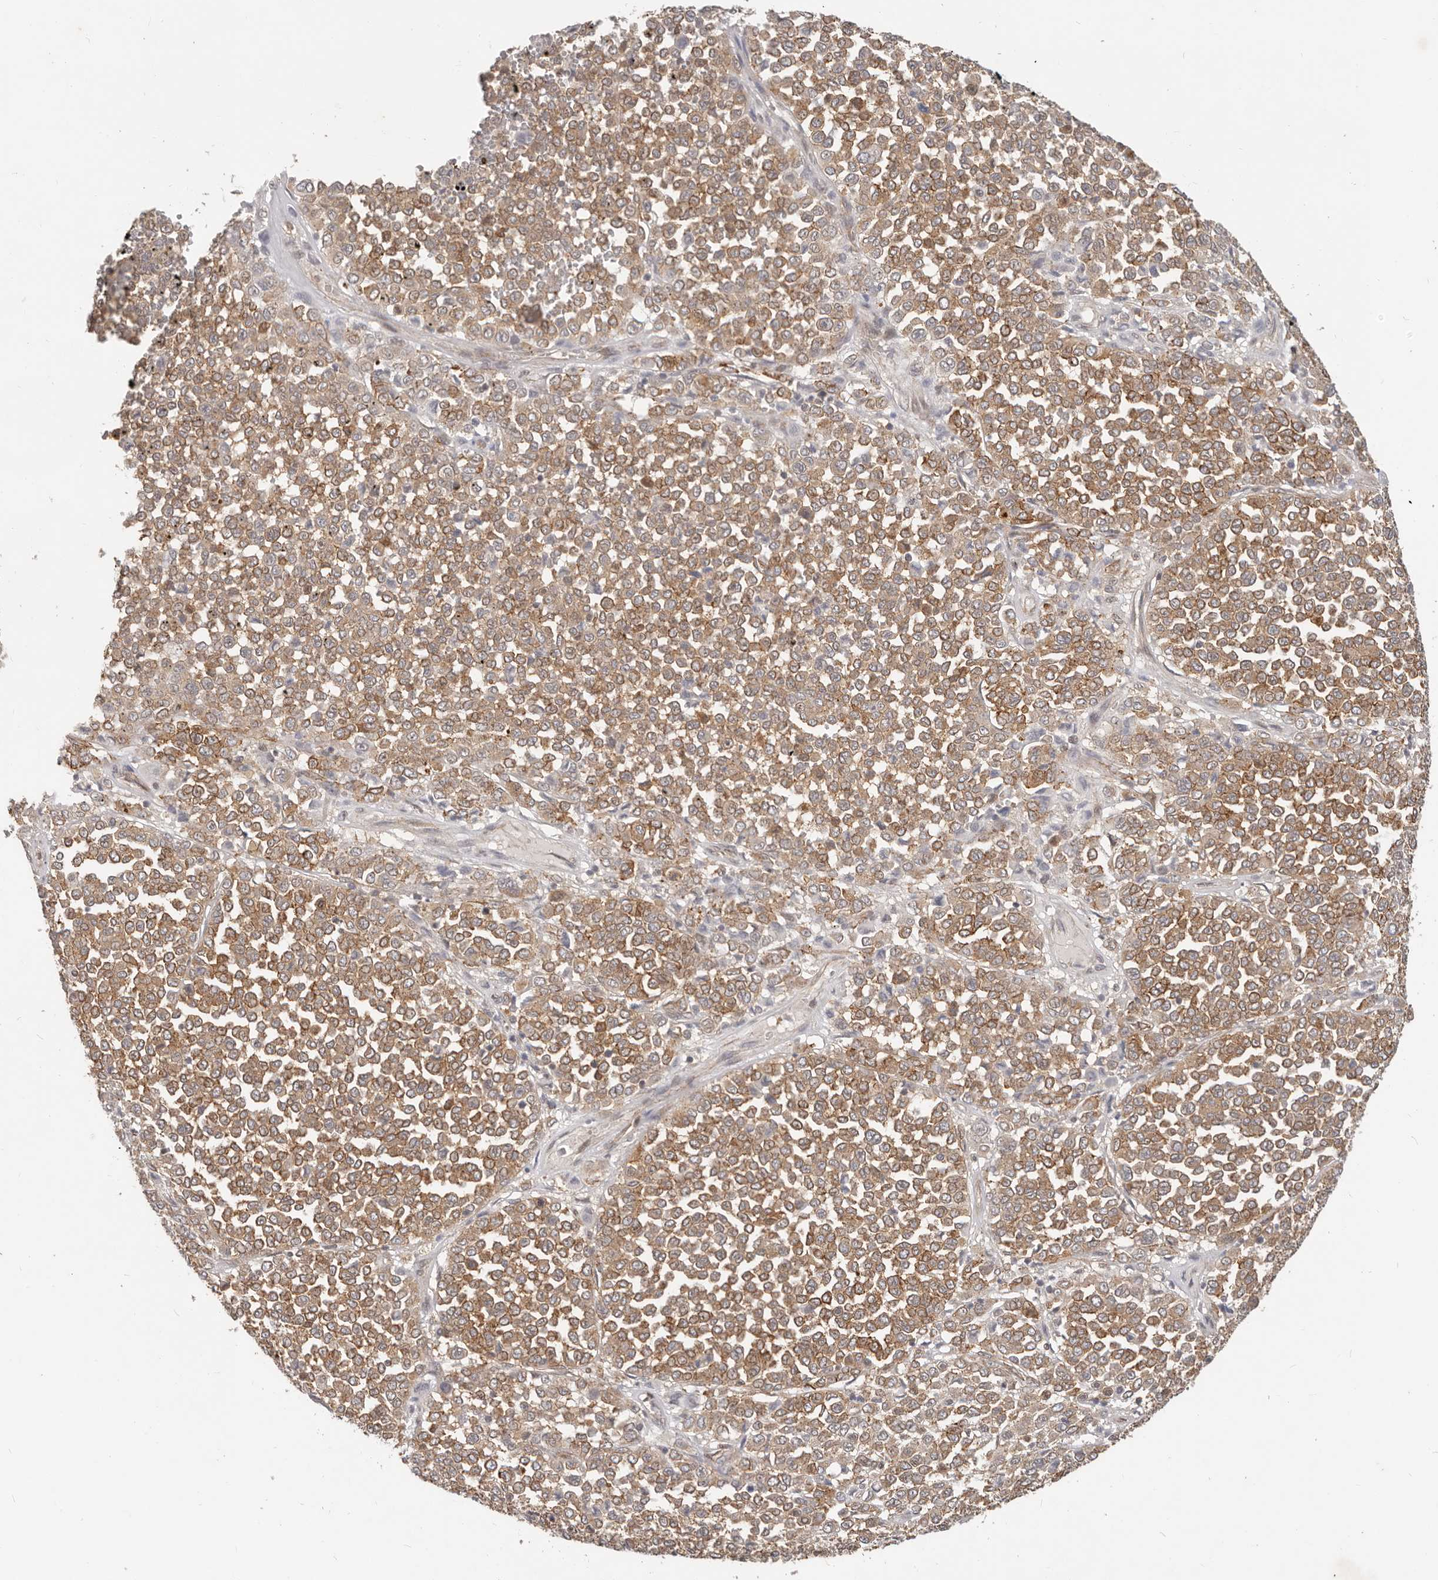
{"staining": {"intensity": "moderate", "quantity": ">75%", "location": "cytoplasmic/membranous"}, "tissue": "melanoma", "cell_type": "Tumor cells", "image_type": "cancer", "snomed": [{"axis": "morphology", "description": "Malignant melanoma, Metastatic site"}, {"axis": "topography", "description": "Pancreas"}], "caption": "IHC image of neoplastic tissue: human malignant melanoma (metastatic site) stained using IHC exhibits medium levels of moderate protein expression localized specifically in the cytoplasmic/membranous of tumor cells, appearing as a cytoplasmic/membranous brown color.", "gene": "USP49", "patient": {"sex": "female", "age": 30}}